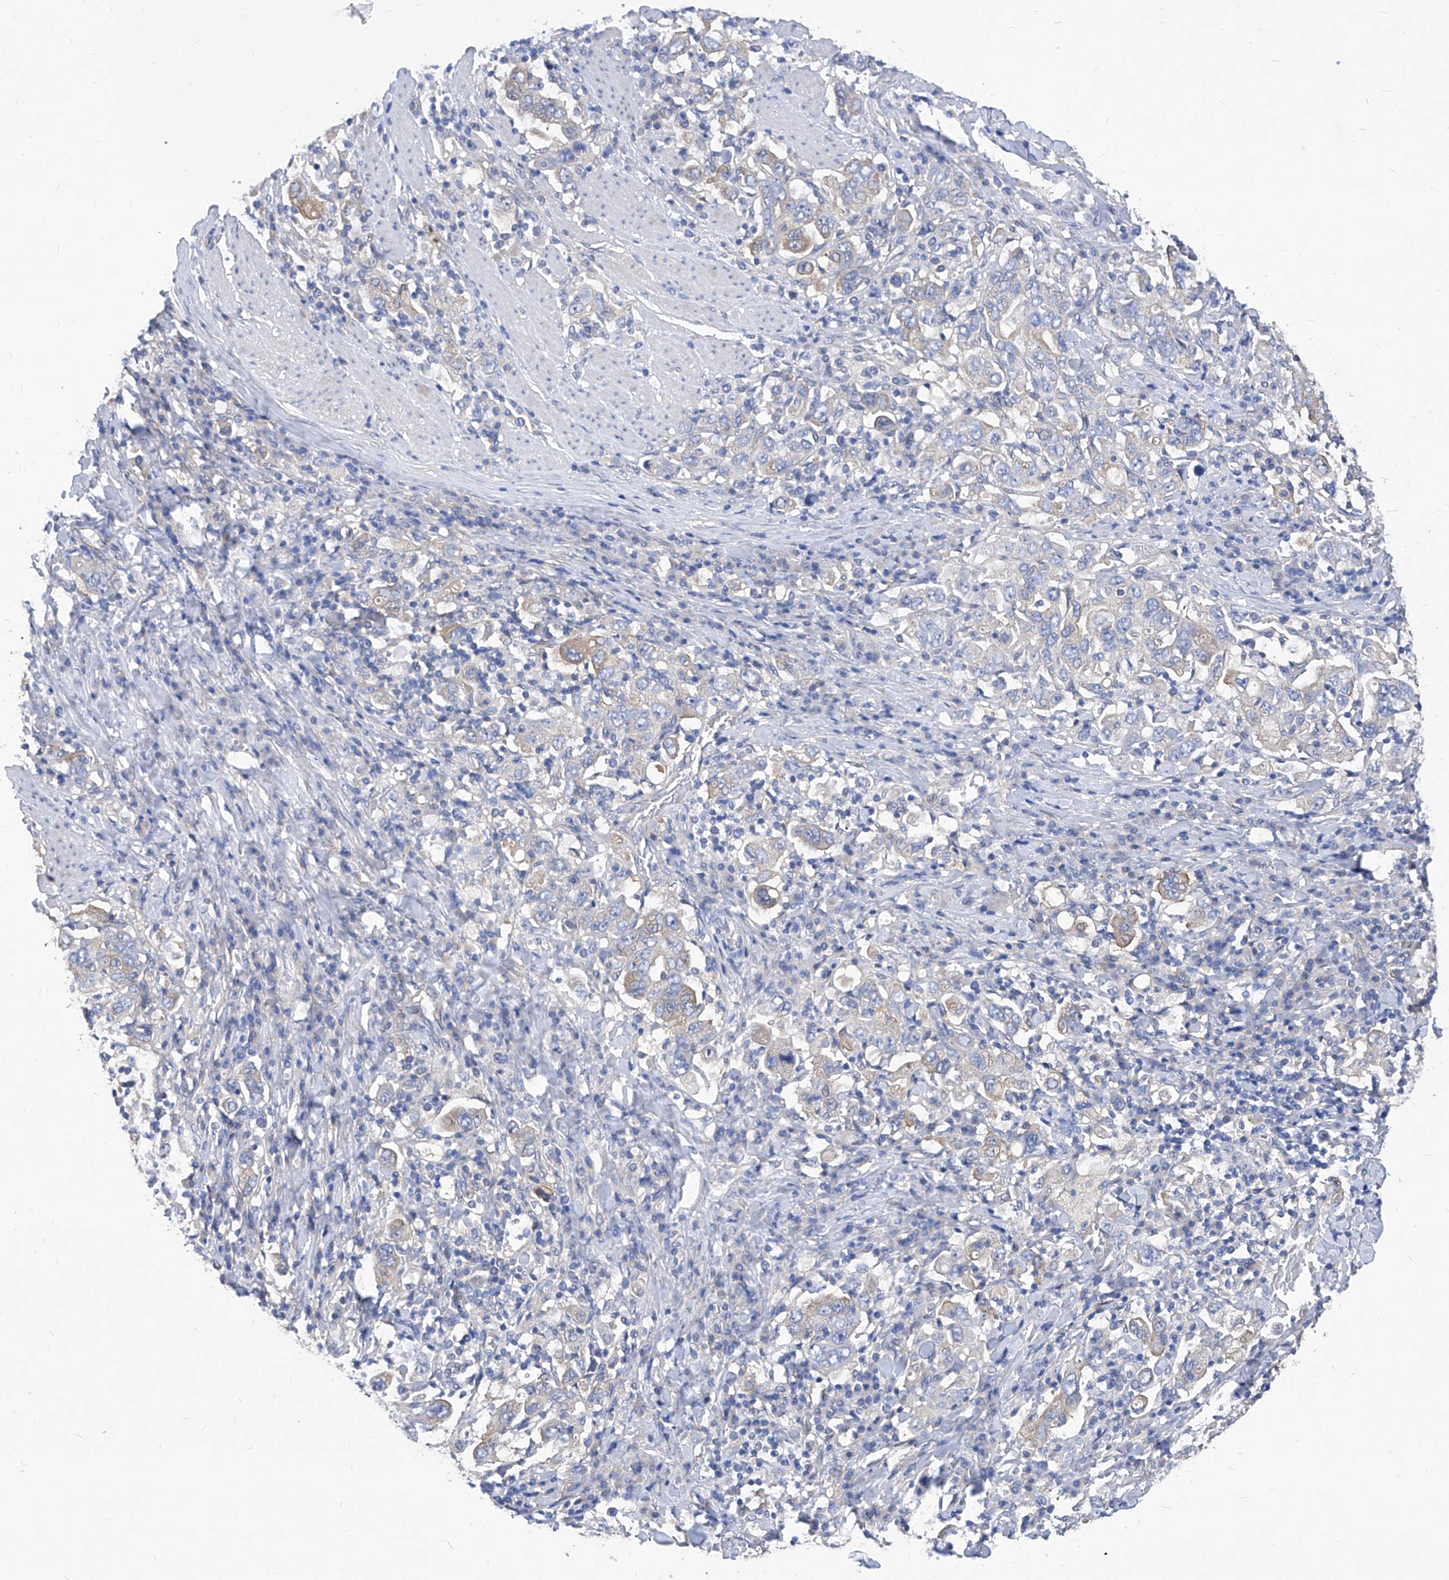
{"staining": {"intensity": "weak", "quantity": "<25%", "location": "cytoplasmic/membranous"}, "tissue": "stomach cancer", "cell_type": "Tumor cells", "image_type": "cancer", "snomed": [{"axis": "morphology", "description": "Adenocarcinoma, NOS"}, {"axis": "topography", "description": "Stomach, upper"}], "caption": "This is an immunohistochemistry (IHC) micrograph of human stomach cancer (adenocarcinoma). There is no staining in tumor cells.", "gene": "XPNPEP1", "patient": {"sex": "male", "age": 62}}